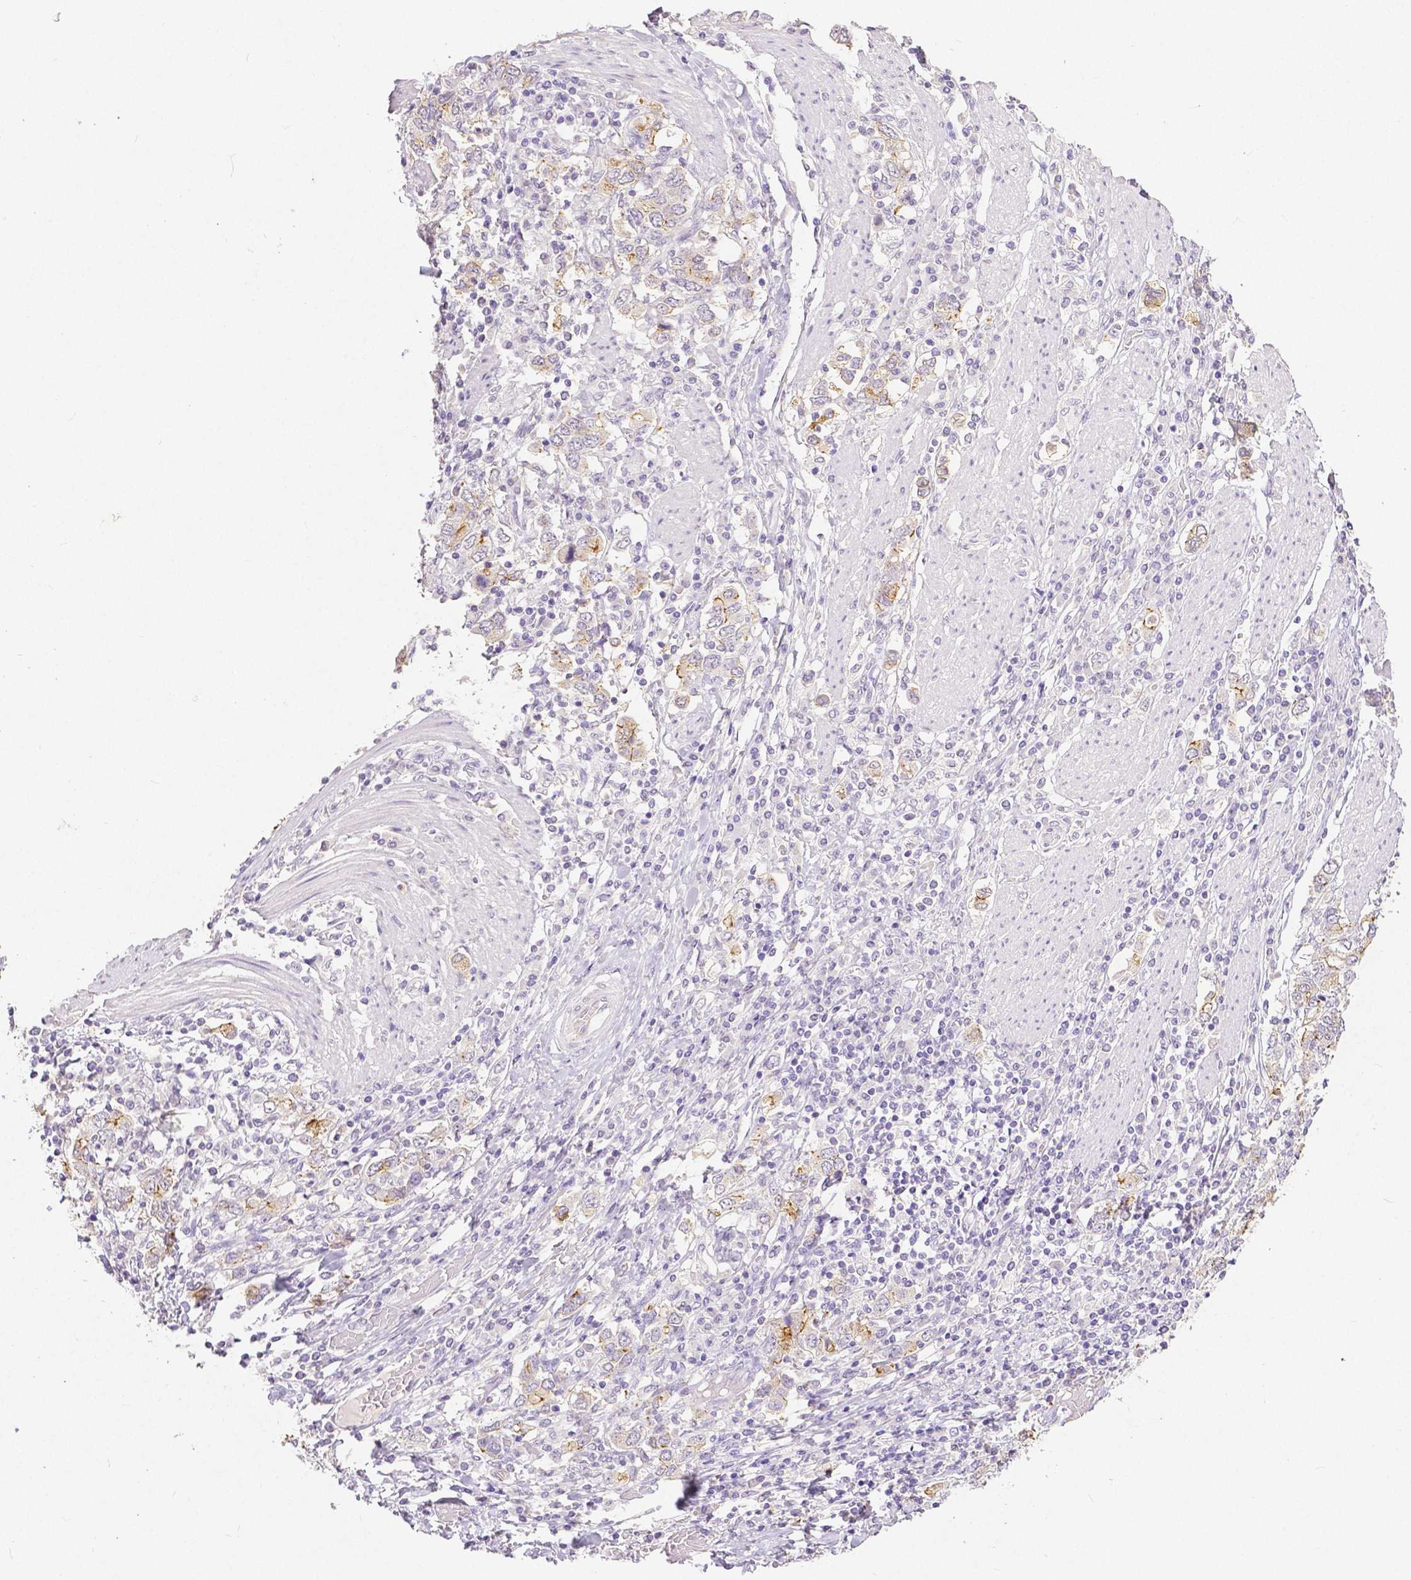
{"staining": {"intensity": "moderate", "quantity": "<25%", "location": "cytoplasmic/membranous"}, "tissue": "stomach cancer", "cell_type": "Tumor cells", "image_type": "cancer", "snomed": [{"axis": "morphology", "description": "Adenocarcinoma, NOS"}, {"axis": "topography", "description": "Stomach, upper"}, {"axis": "topography", "description": "Stomach"}], "caption": "Moderate cytoplasmic/membranous positivity for a protein is appreciated in approximately <25% of tumor cells of adenocarcinoma (stomach) using immunohistochemistry (IHC).", "gene": "OCLN", "patient": {"sex": "male", "age": 62}}